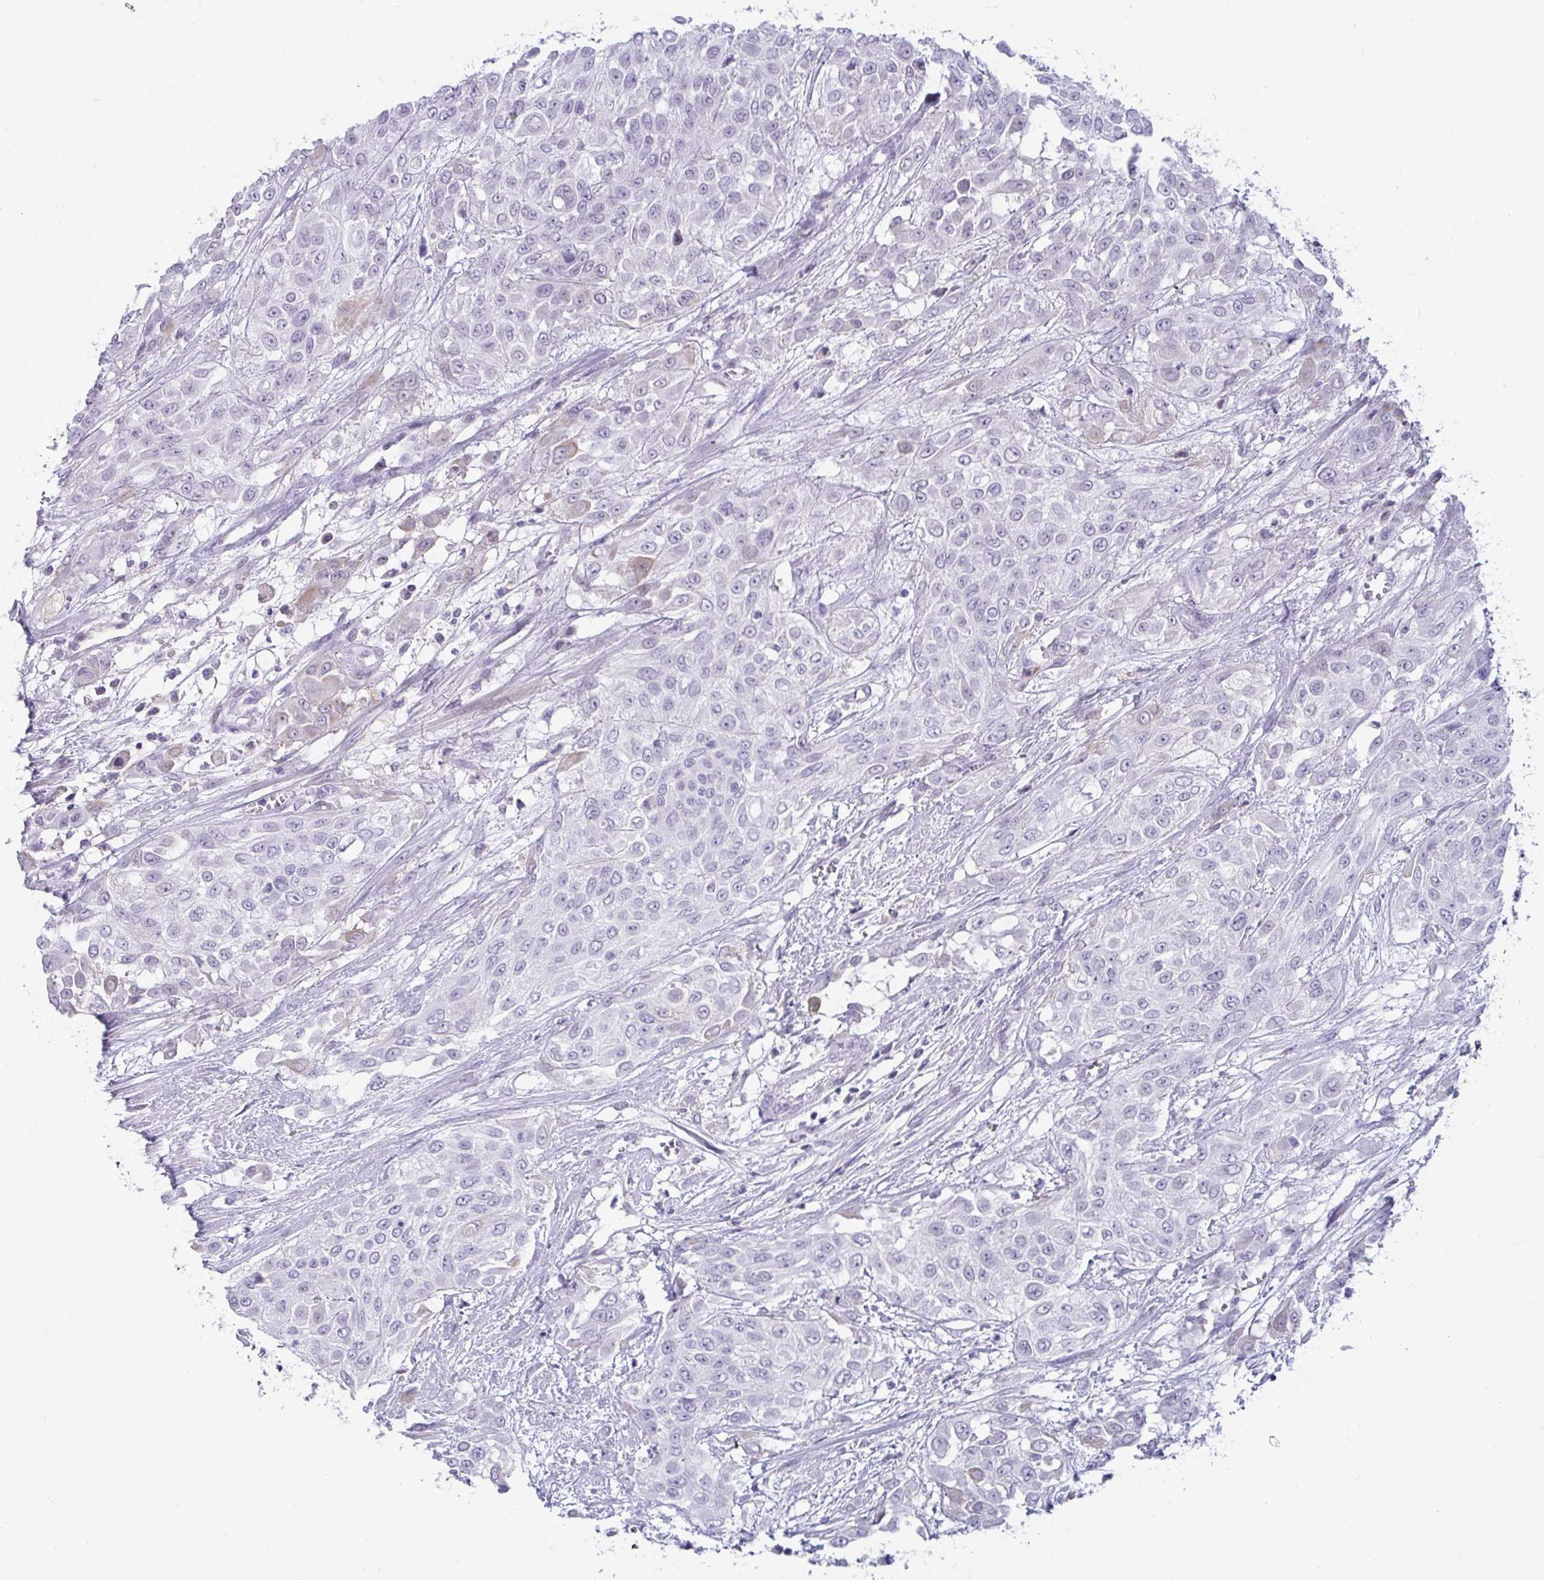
{"staining": {"intensity": "negative", "quantity": "none", "location": "none"}, "tissue": "urothelial cancer", "cell_type": "Tumor cells", "image_type": "cancer", "snomed": [{"axis": "morphology", "description": "Urothelial carcinoma, High grade"}, {"axis": "topography", "description": "Urinary bladder"}], "caption": "Urothelial cancer was stained to show a protein in brown. There is no significant staining in tumor cells.", "gene": "NPY", "patient": {"sex": "male", "age": 57}}